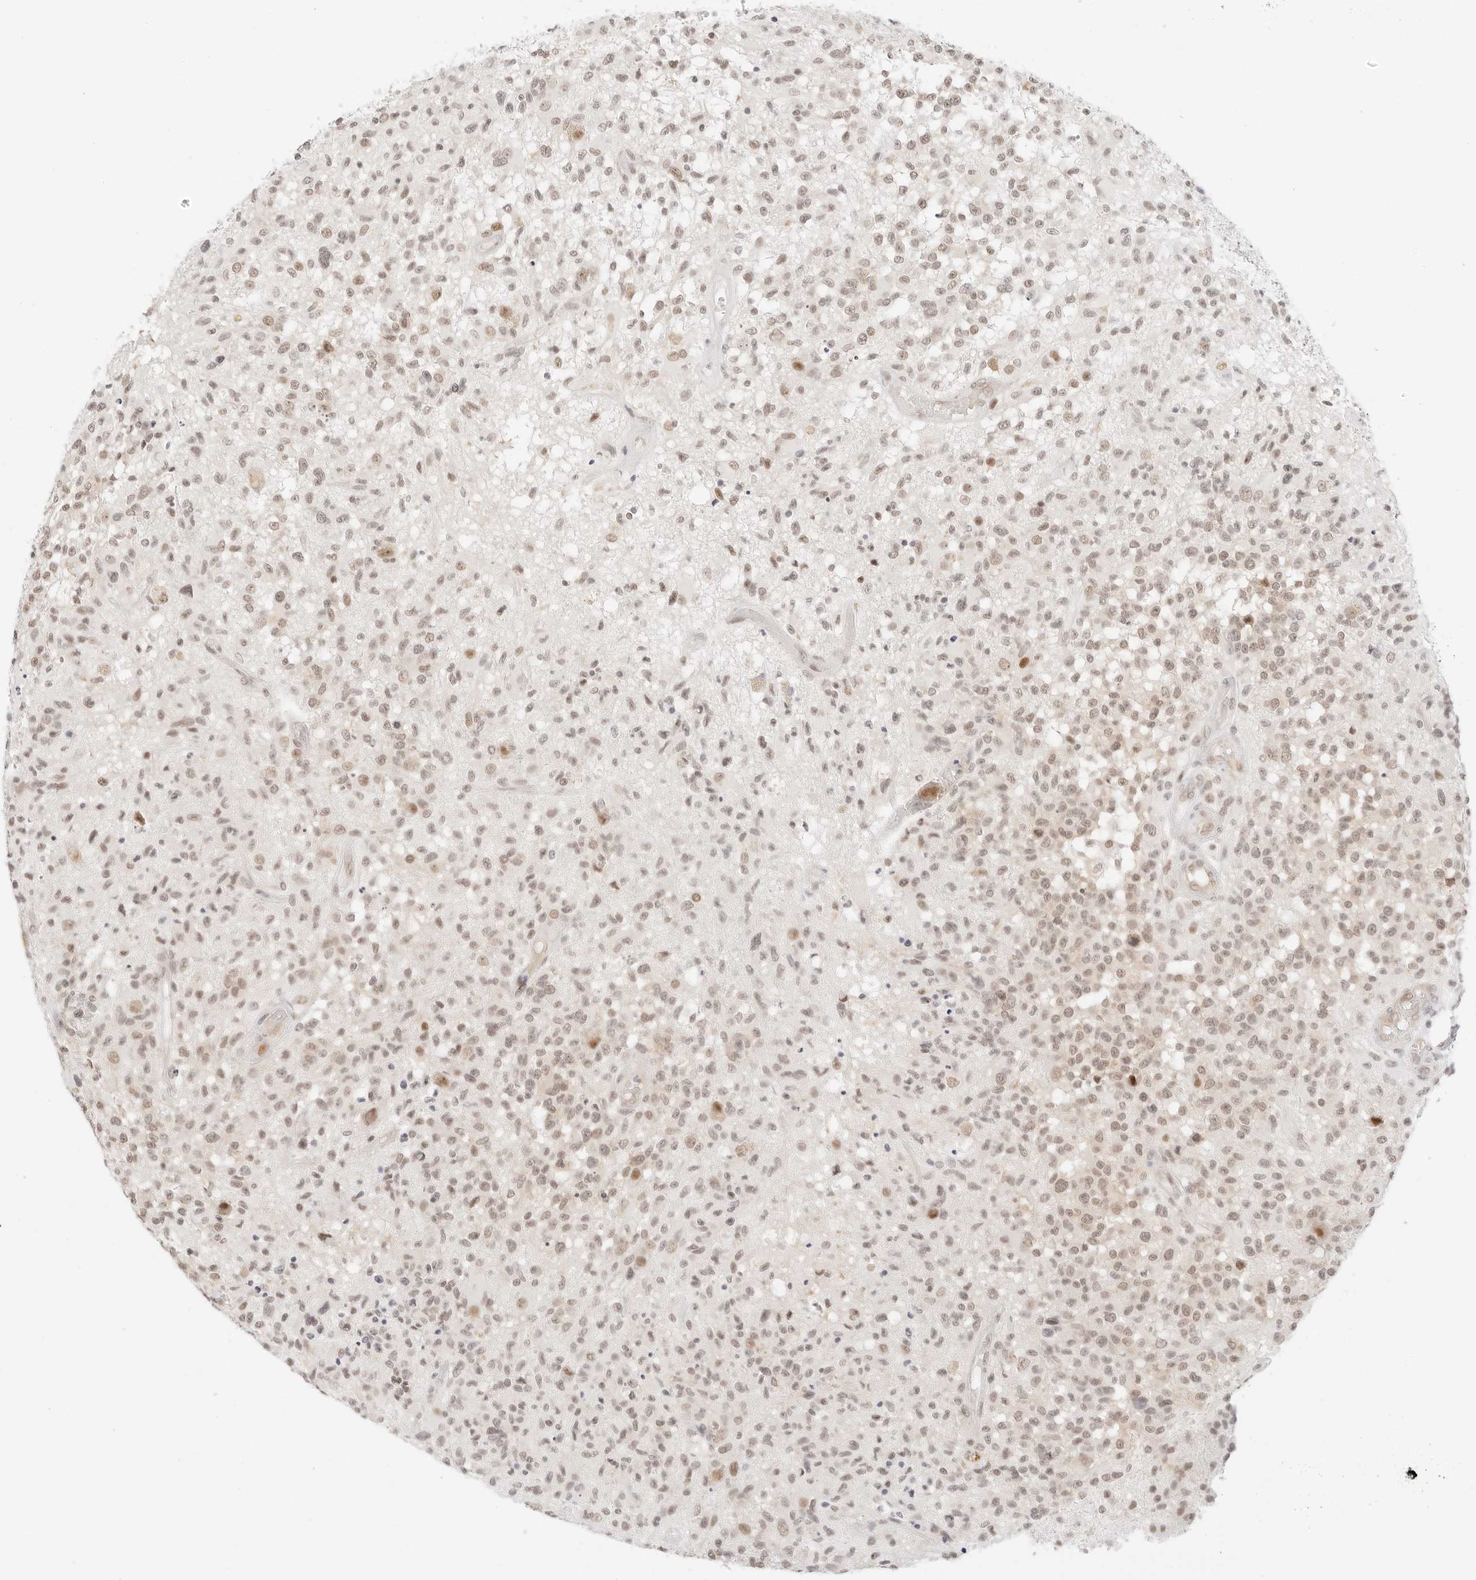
{"staining": {"intensity": "weak", "quantity": "25%-75%", "location": "nuclear"}, "tissue": "glioma", "cell_type": "Tumor cells", "image_type": "cancer", "snomed": [{"axis": "morphology", "description": "Glioma, malignant, High grade"}, {"axis": "morphology", "description": "Glioblastoma, NOS"}, {"axis": "topography", "description": "Brain"}], "caption": "An image of human malignant glioma (high-grade) stained for a protein reveals weak nuclear brown staining in tumor cells.", "gene": "ITGA6", "patient": {"sex": "male", "age": 60}}